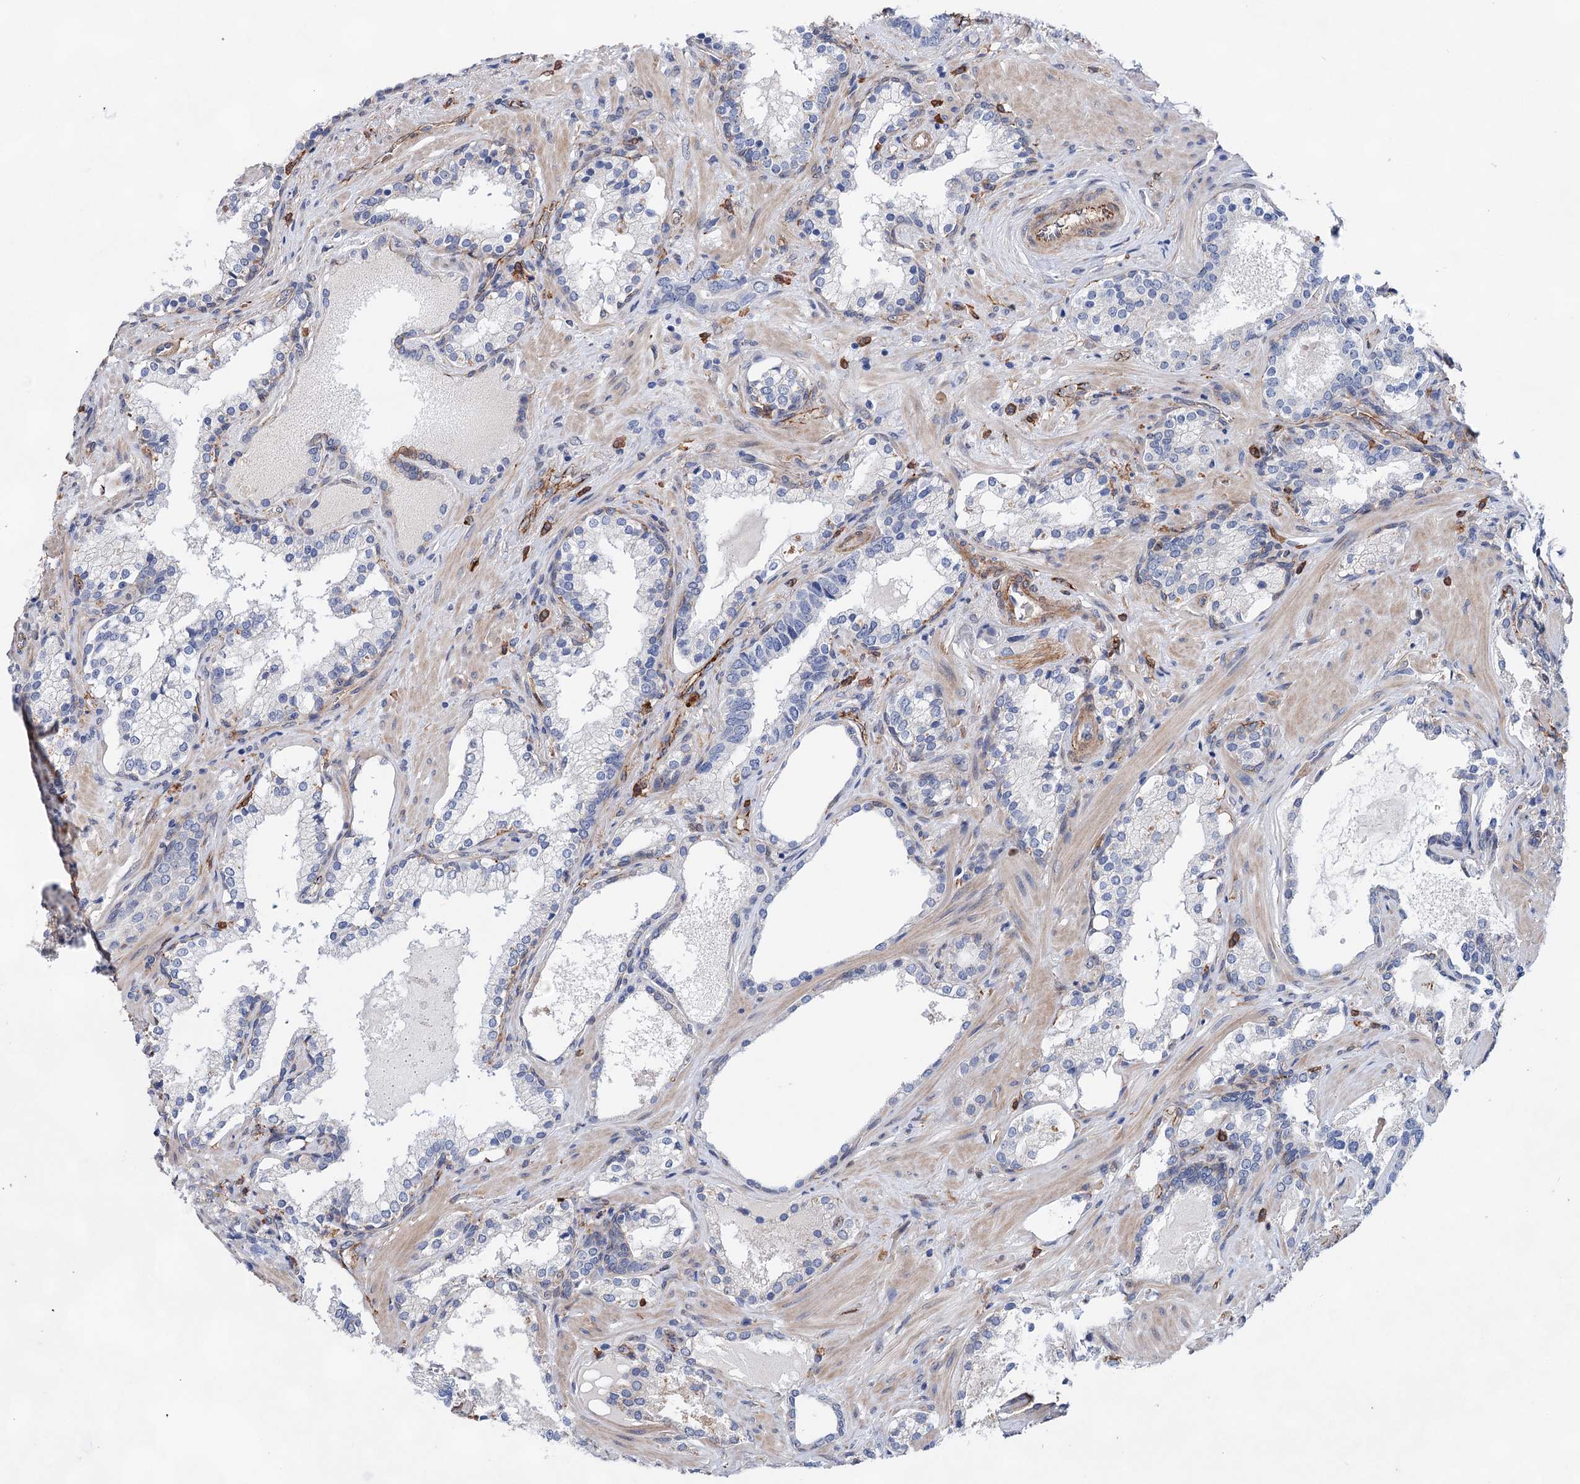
{"staining": {"intensity": "negative", "quantity": "none", "location": "none"}, "tissue": "prostate cancer", "cell_type": "Tumor cells", "image_type": "cancer", "snomed": [{"axis": "morphology", "description": "Adenocarcinoma, High grade"}, {"axis": "topography", "description": "Prostate"}], "caption": "Tumor cells are negative for brown protein staining in prostate cancer.", "gene": "TMTC3", "patient": {"sex": "male", "age": 58}}